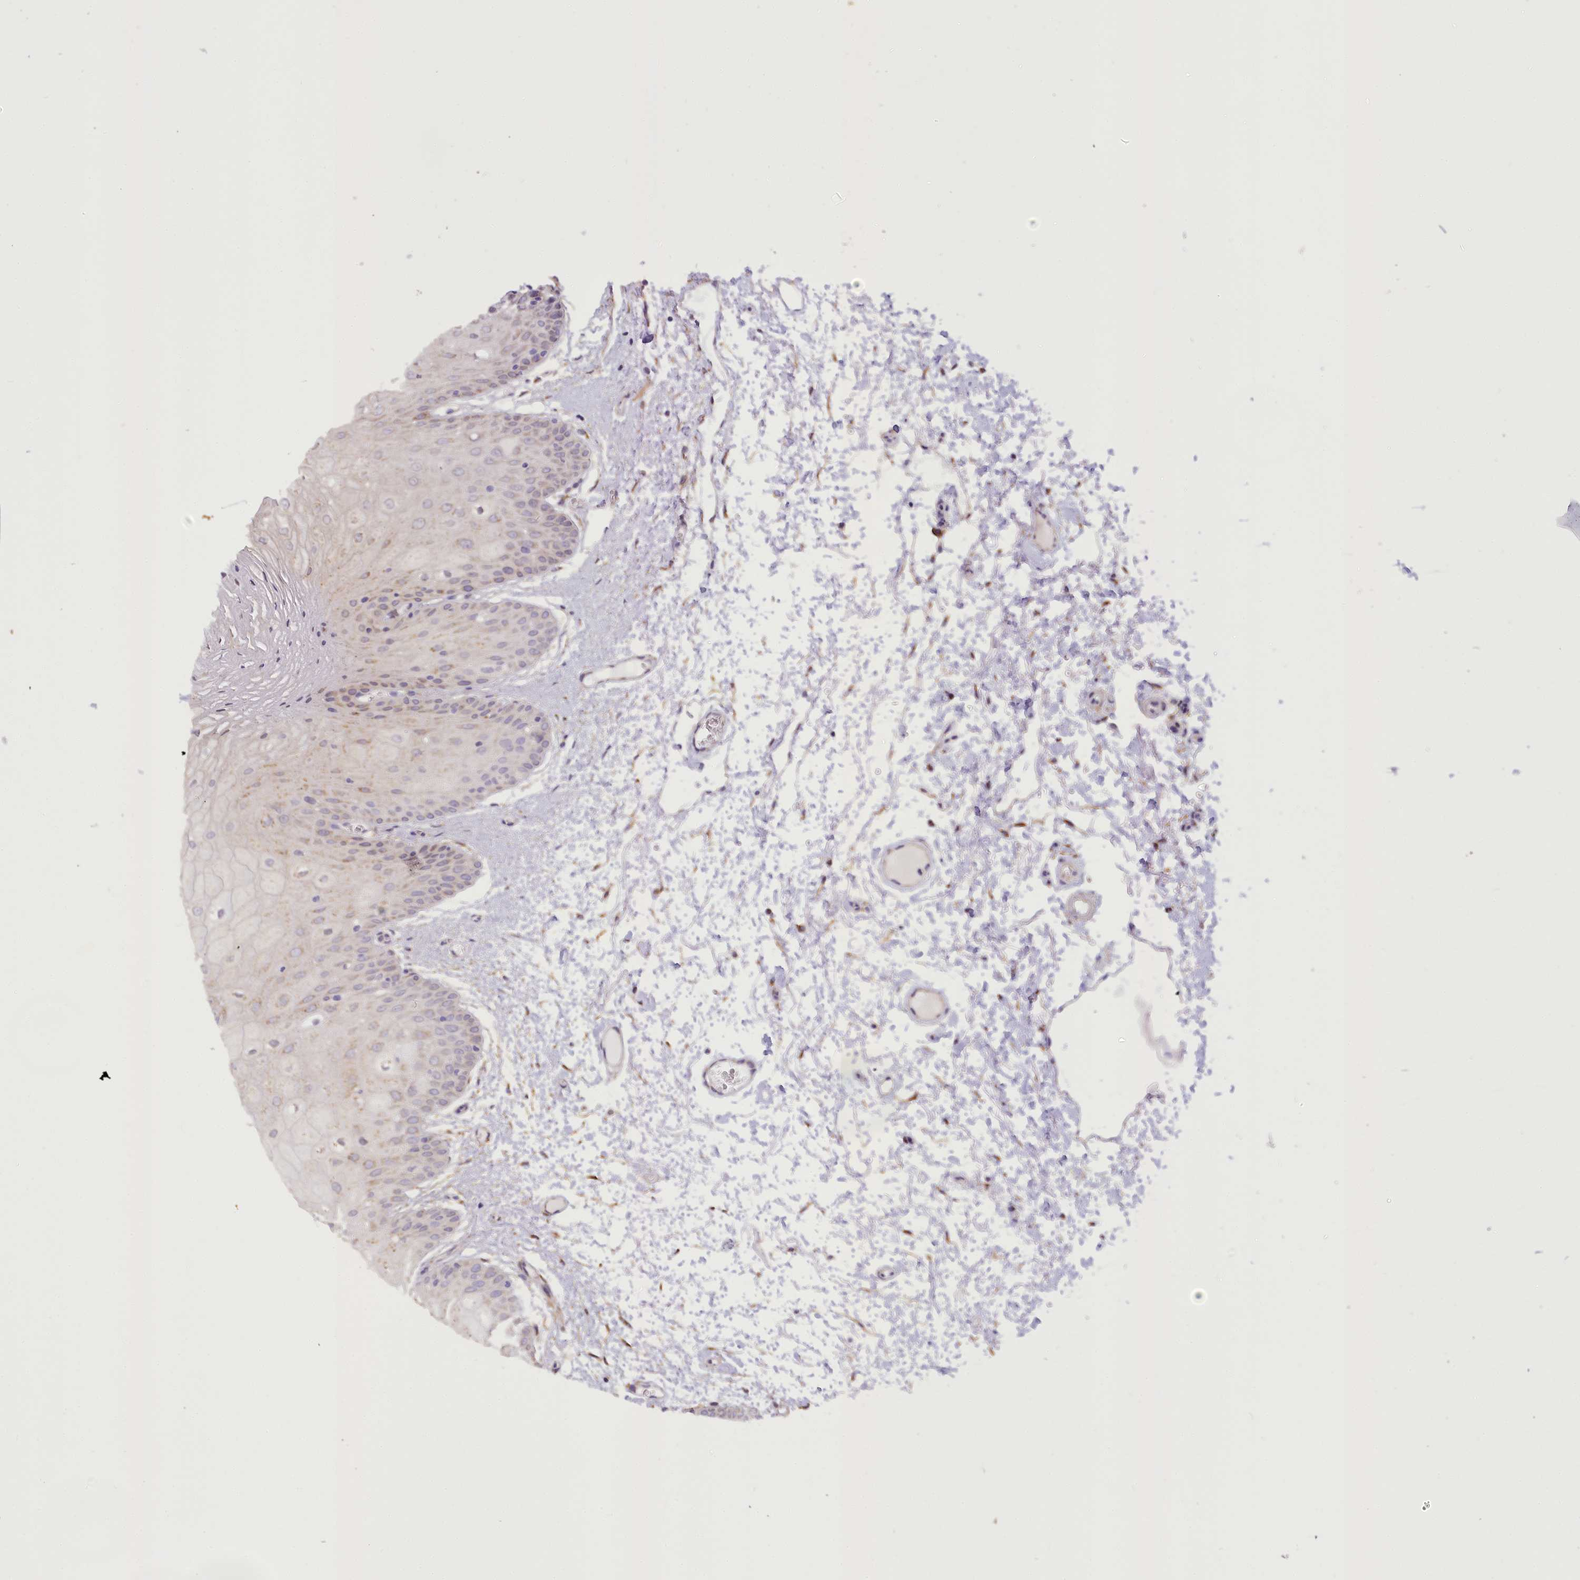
{"staining": {"intensity": "weak", "quantity": "<25%", "location": "cytoplasmic/membranous"}, "tissue": "oral mucosa", "cell_type": "Squamous epithelial cells", "image_type": "normal", "snomed": [{"axis": "morphology", "description": "Normal tissue, NOS"}, {"axis": "topography", "description": "Oral tissue"}, {"axis": "topography", "description": "Tounge, NOS"}], "caption": "Human oral mucosa stained for a protein using immunohistochemistry (IHC) reveals no staining in squamous epithelial cells.", "gene": "NCKAP5", "patient": {"sex": "female", "age": 73}}